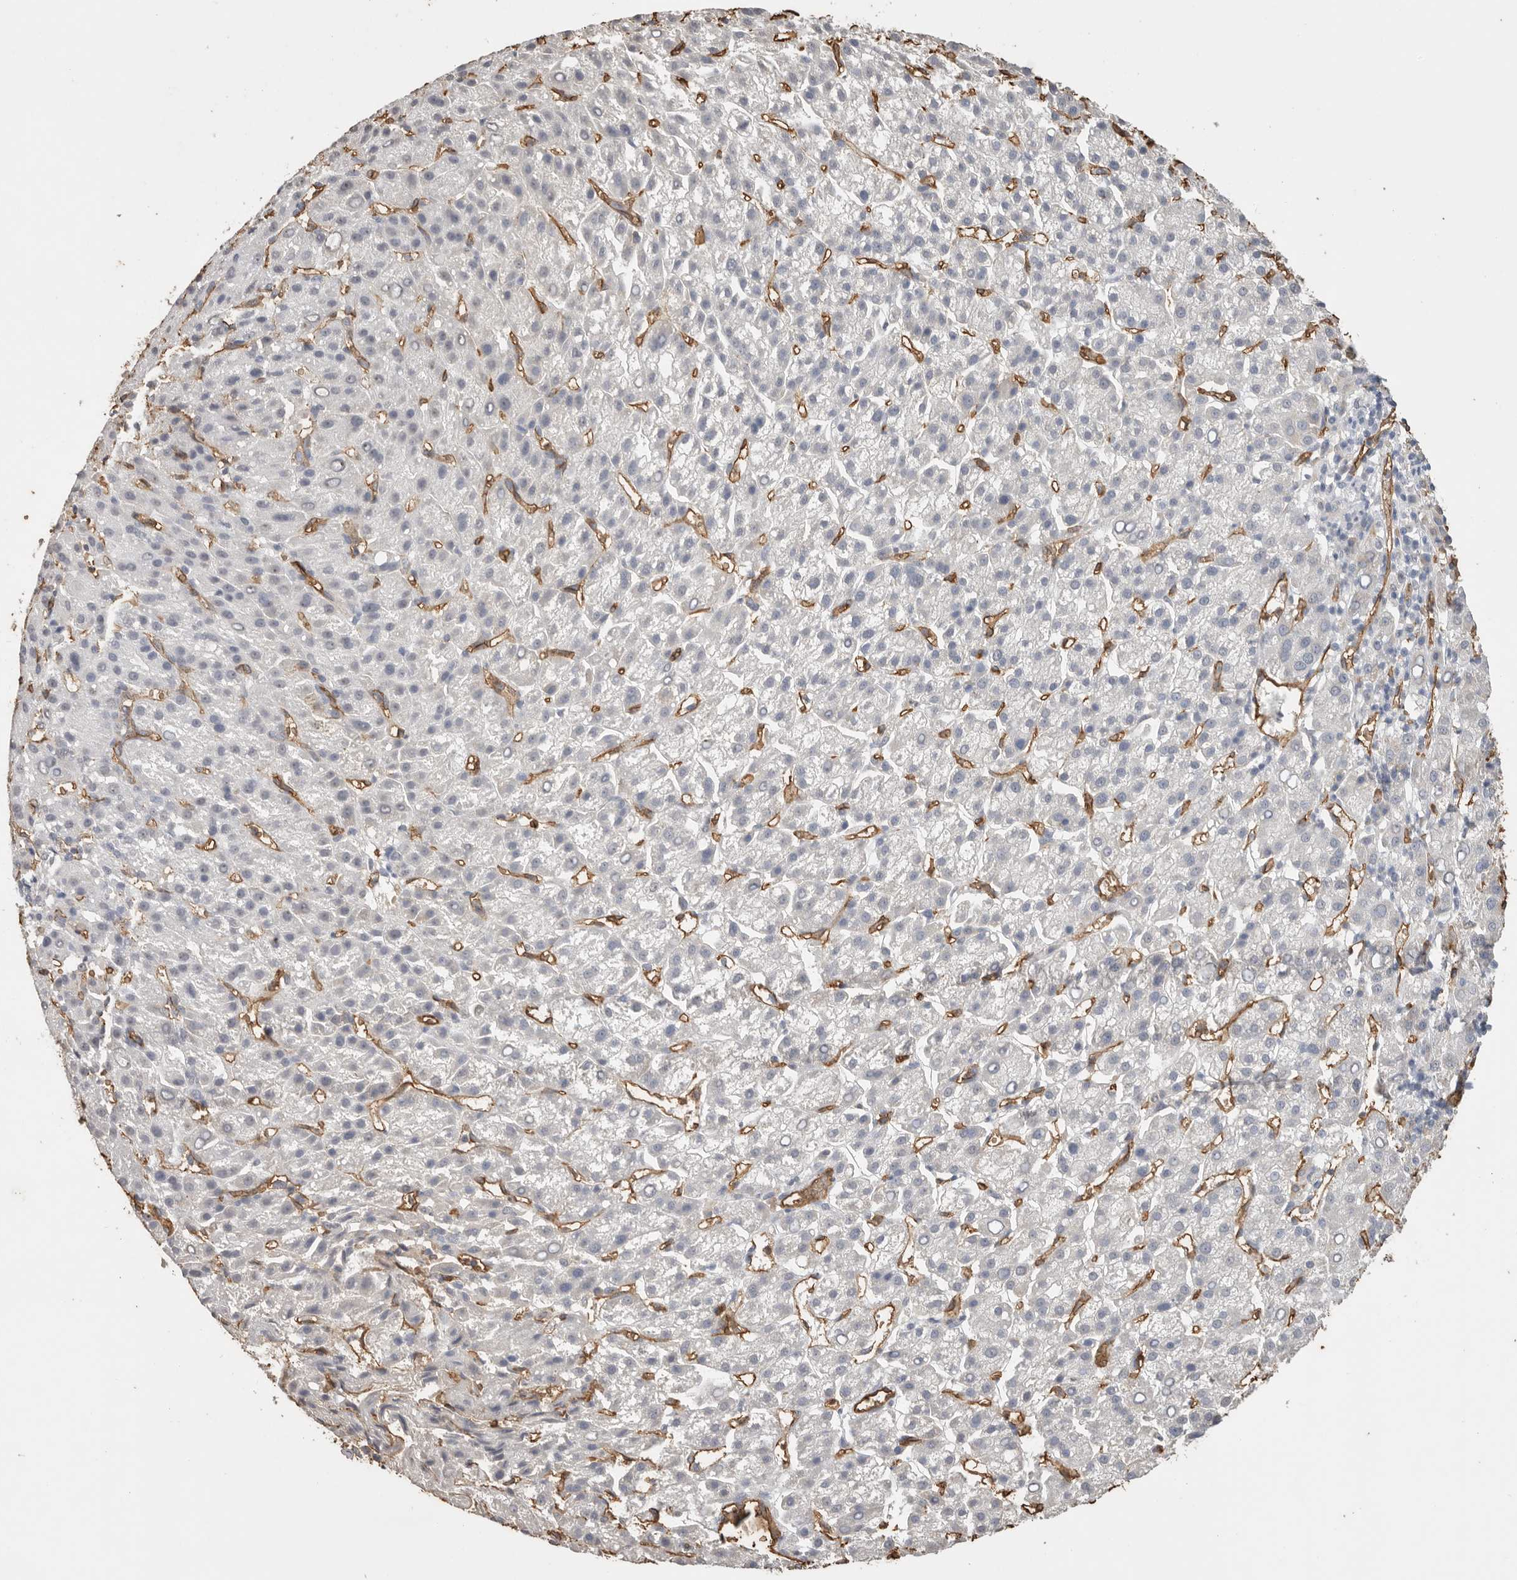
{"staining": {"intensity": "negative", "quantity": "none", "location": "none"}, "tissue": "liver cancer", "cell_type": "Tumor cells", "image_type": "cancer", "snomed": [{"axis": "morphology", "description": "Carcinoma, Hepatocellular, NOS"}, {"axis": "topography", "description": "Liver"}], "caption": "High magnification brightfield microscopy of liver hepatocellular carcinoma stained with DAB (brown) and counterstained with hematoxylin (blue): tumor cells show no significant positivity.", "gene": "IL27", "patient": {"sex": "female", "age": 58}}